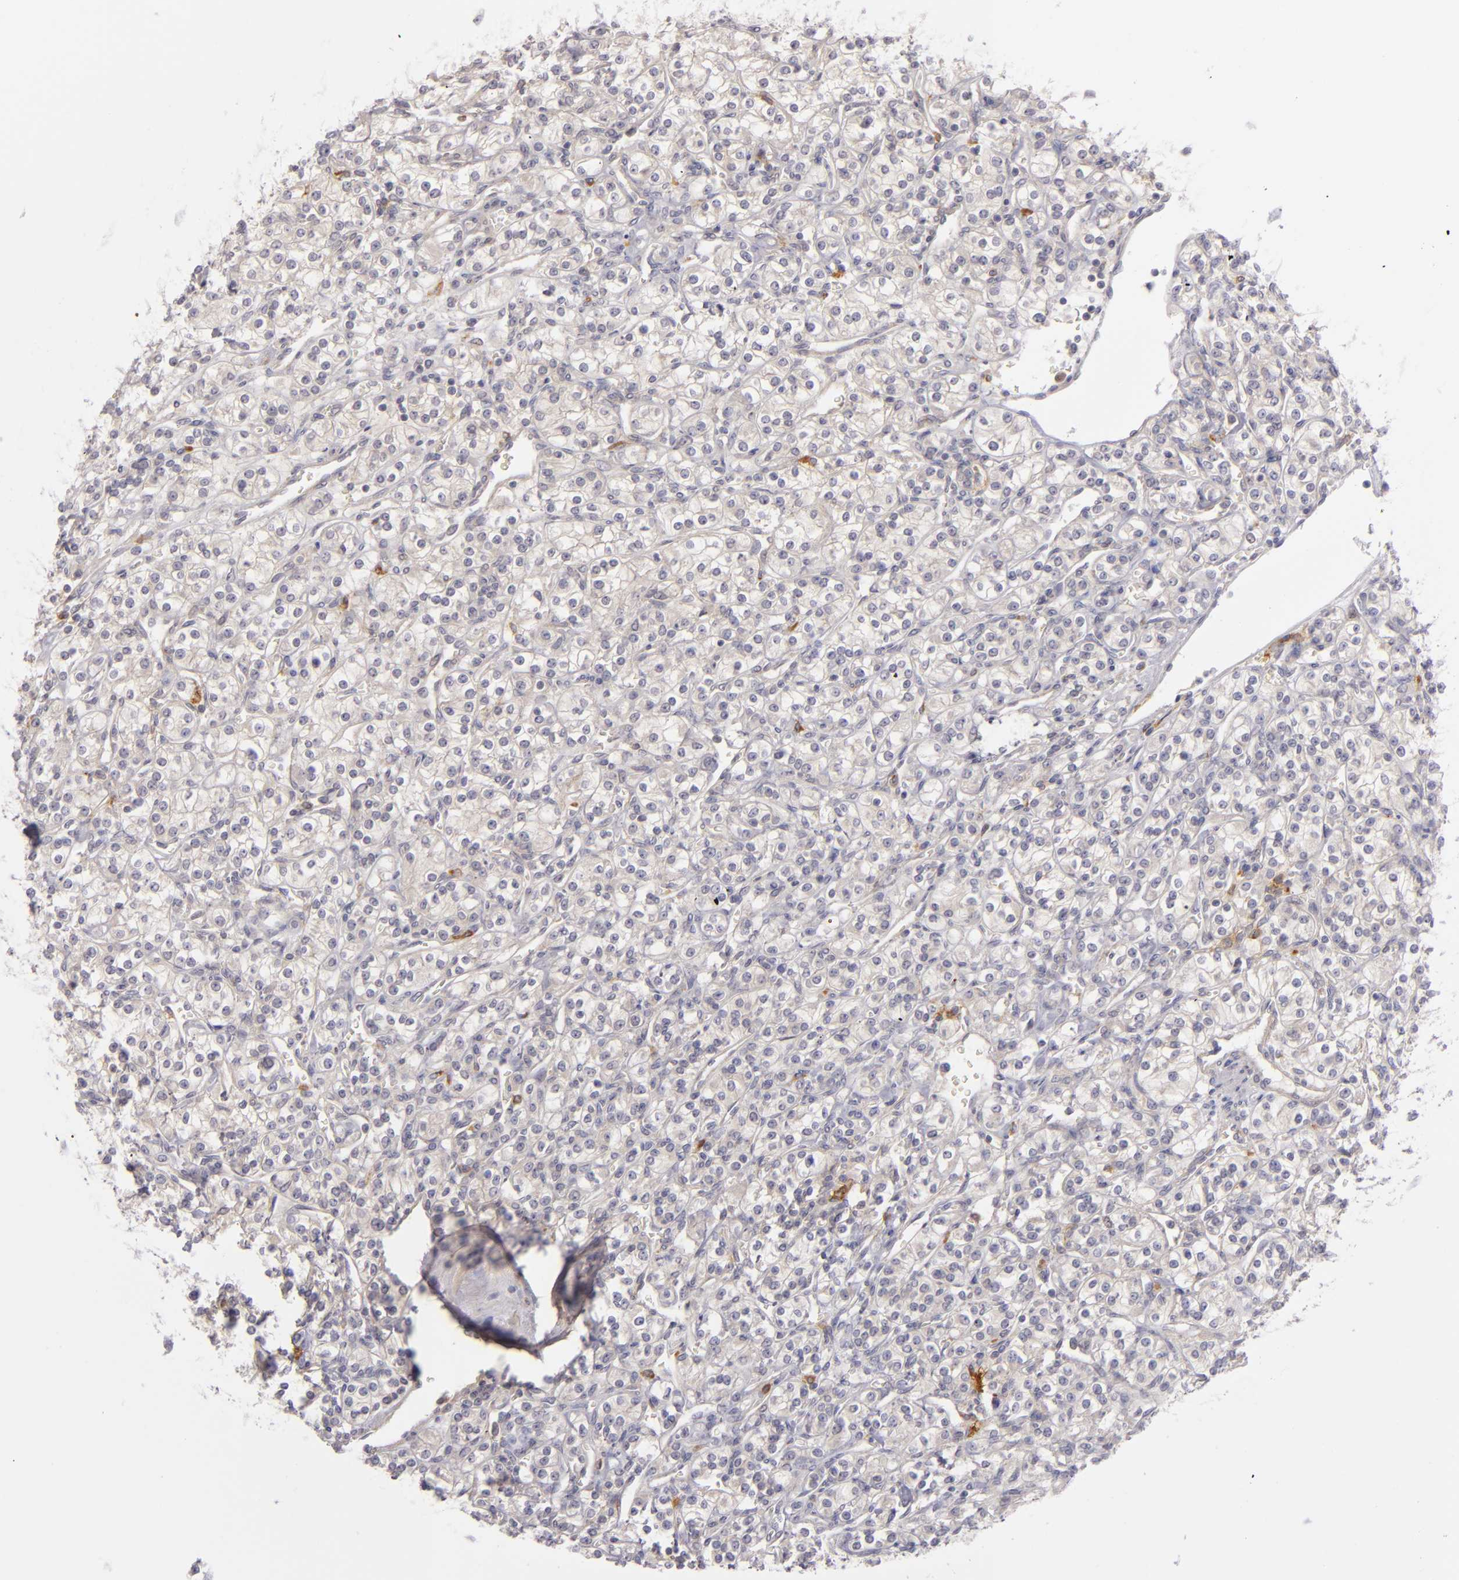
{"staining": {"intensity": "negative", "quantity": "none", "location": "none"}, "tissue": "renal cancer", "cell_type": "Tumor cells", "image_type": "cancer", "snomed": [{"axis": "morphology", "description": "Adenocarcinoma, NOS"}, {"axis": "topography", "description": "Kidney"}], "caption": "Immunohistochemistry image of neoplastic tissue: adenocarcinoma (renal) stained with DAB exhibits no significant protein positivity in tumor cells.", "gene": "CD83", "patient": {"sex": "male", "age": 77}}